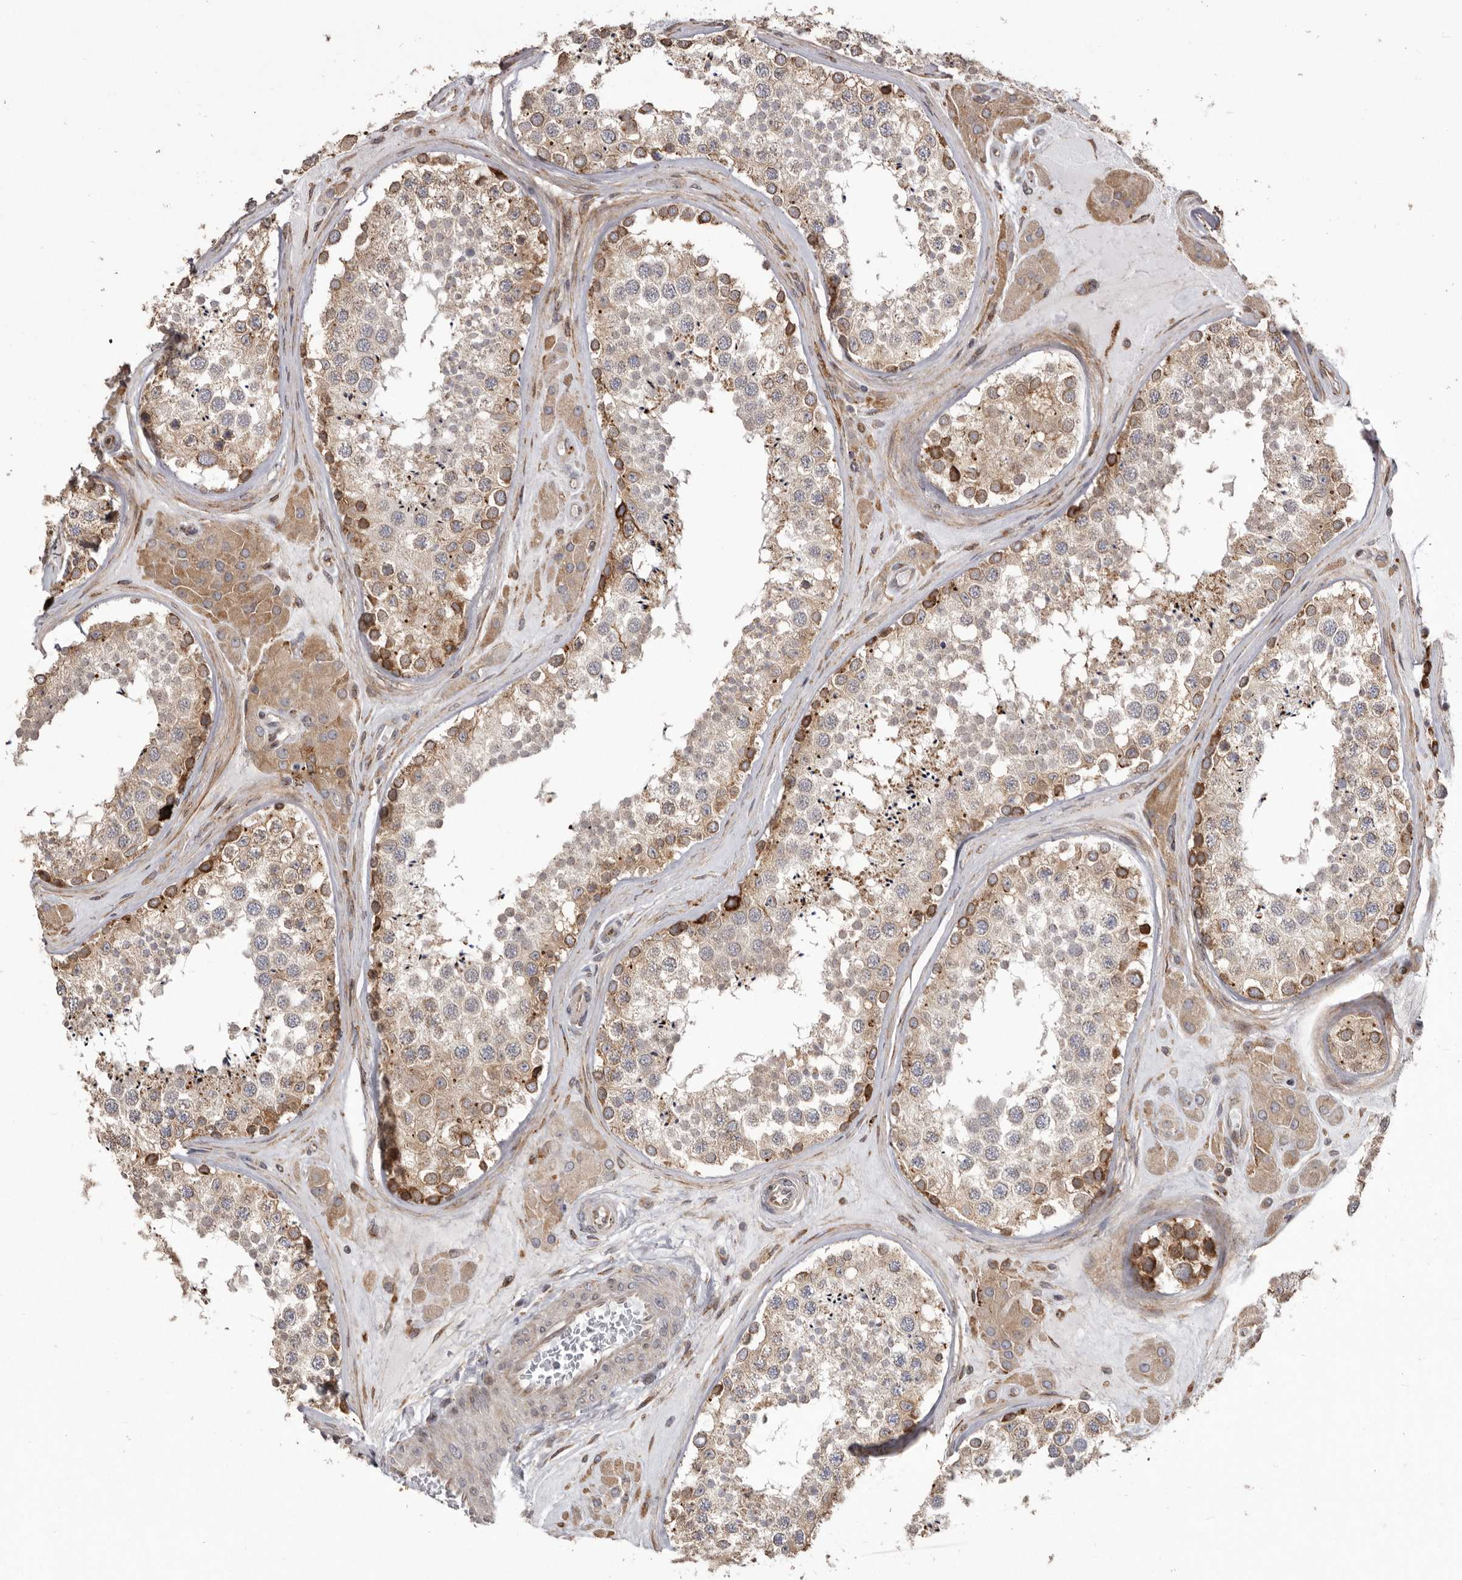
{"staining": {"intensity": "strong", "quantity": "<25%", "location": "cytoplasmic/membranous"}, "tissue": "testis", "cell_type": "Cells in seminiferous ducts", "image_type": "normal", "snomed": [{"axis": "morphology", "description": "Normal tissue, NOS"}, {"axis": "topography", "description": "Testis"}], "caption": "Immunohistochemical staining of normal testis reveals strong cytoplasmic/membranous protein staining in approximately <25% of cells in seminiferous ducts.", "gene": "NUP43", "patient": {"sex": "male", "age": 46}}